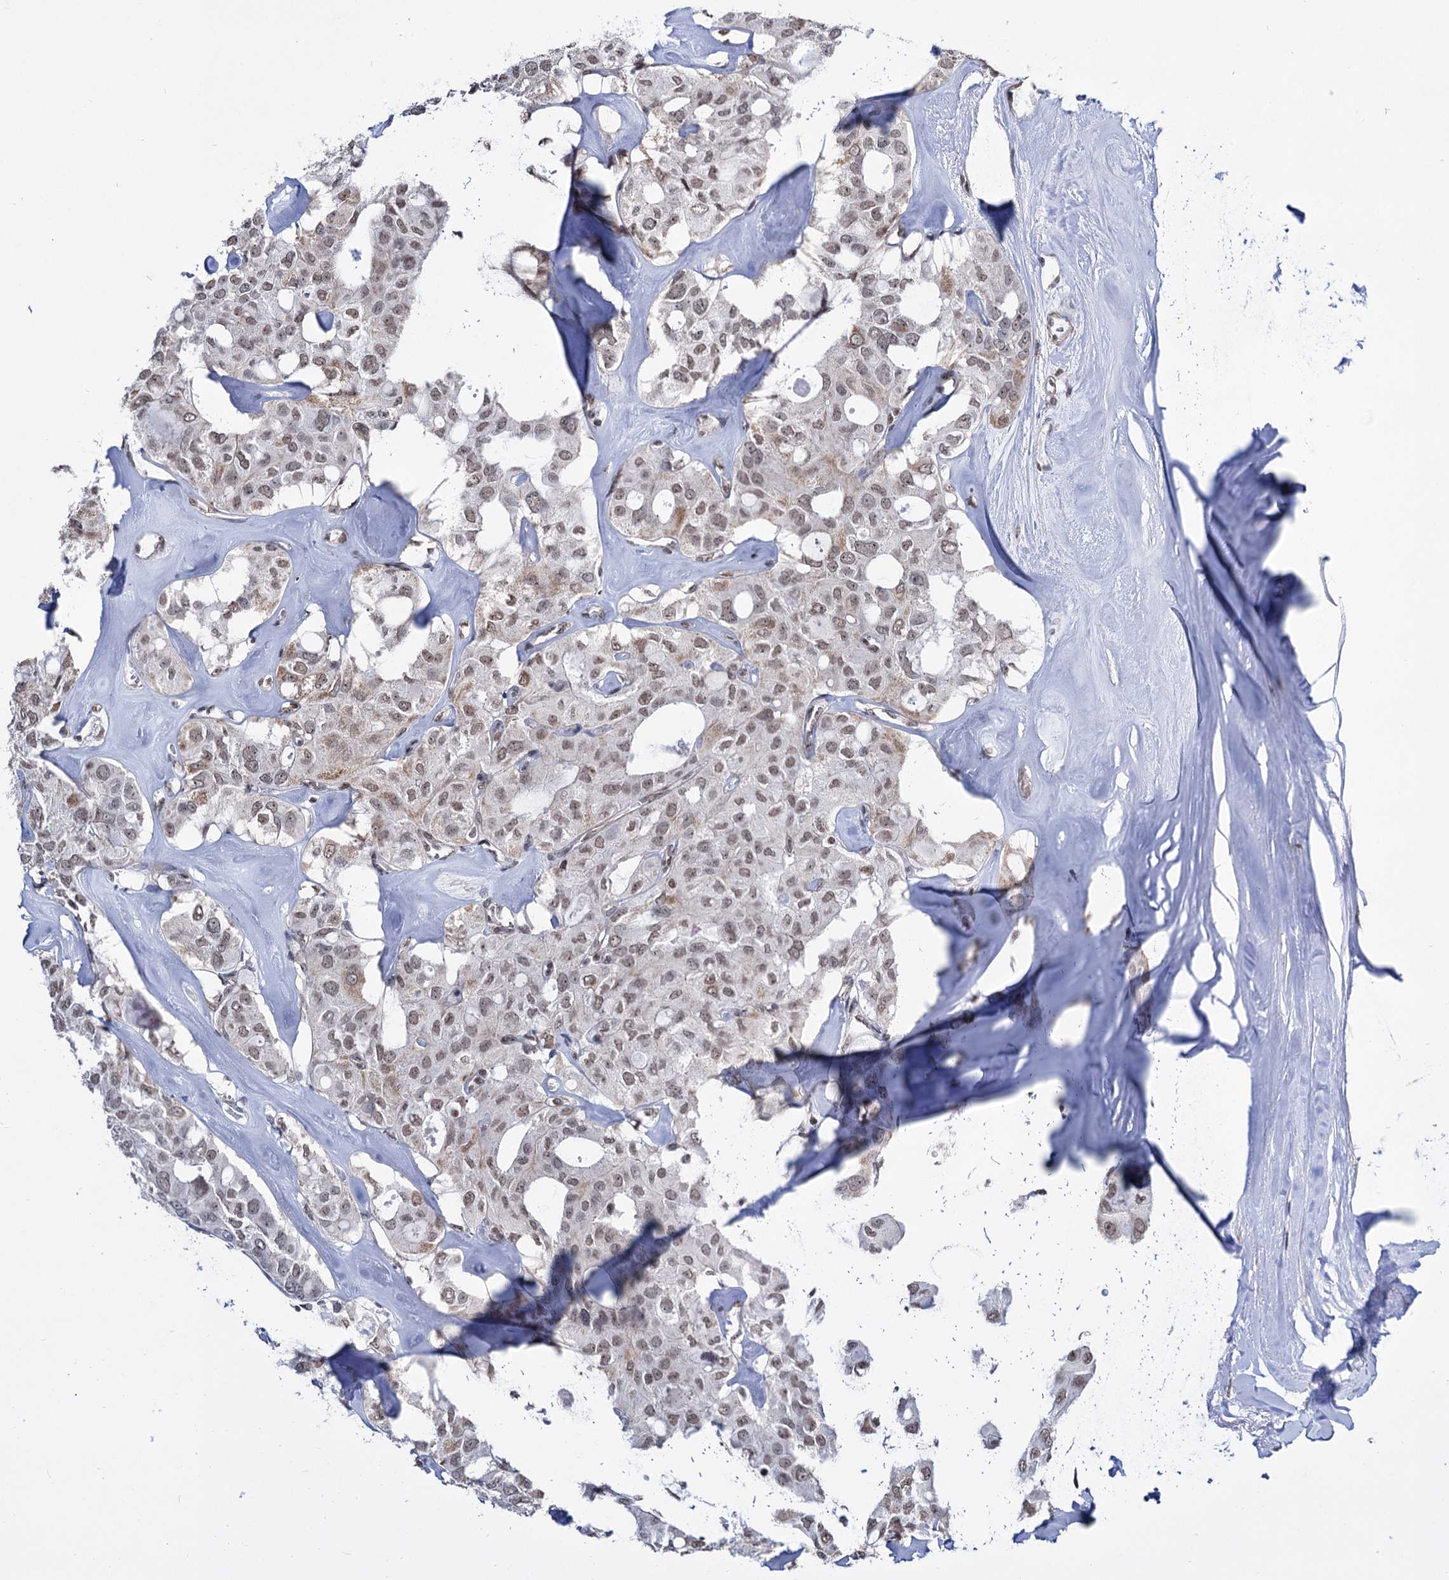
{"staining": {"intensity": "weak", "quantity": ">75%", "location": "nuclear"}, "tissue": "thyroid cancer", "cell_type": "Tumor cells", "image_type": "cancer", "snomed": [{"axis": "morphology", "description": "Follicular adenoma carcinoma, NOS"}, {"axis": "topography", "description": "Thyroid gland"}], "caption": "Follicular adenoma carcinoma (thyroid) stained with immunohistochemistry displays weak nuclear expression in about >75% of tumor cells.", "gene": "ABHD10", "patient": {"sex": "male", "age": 75}}